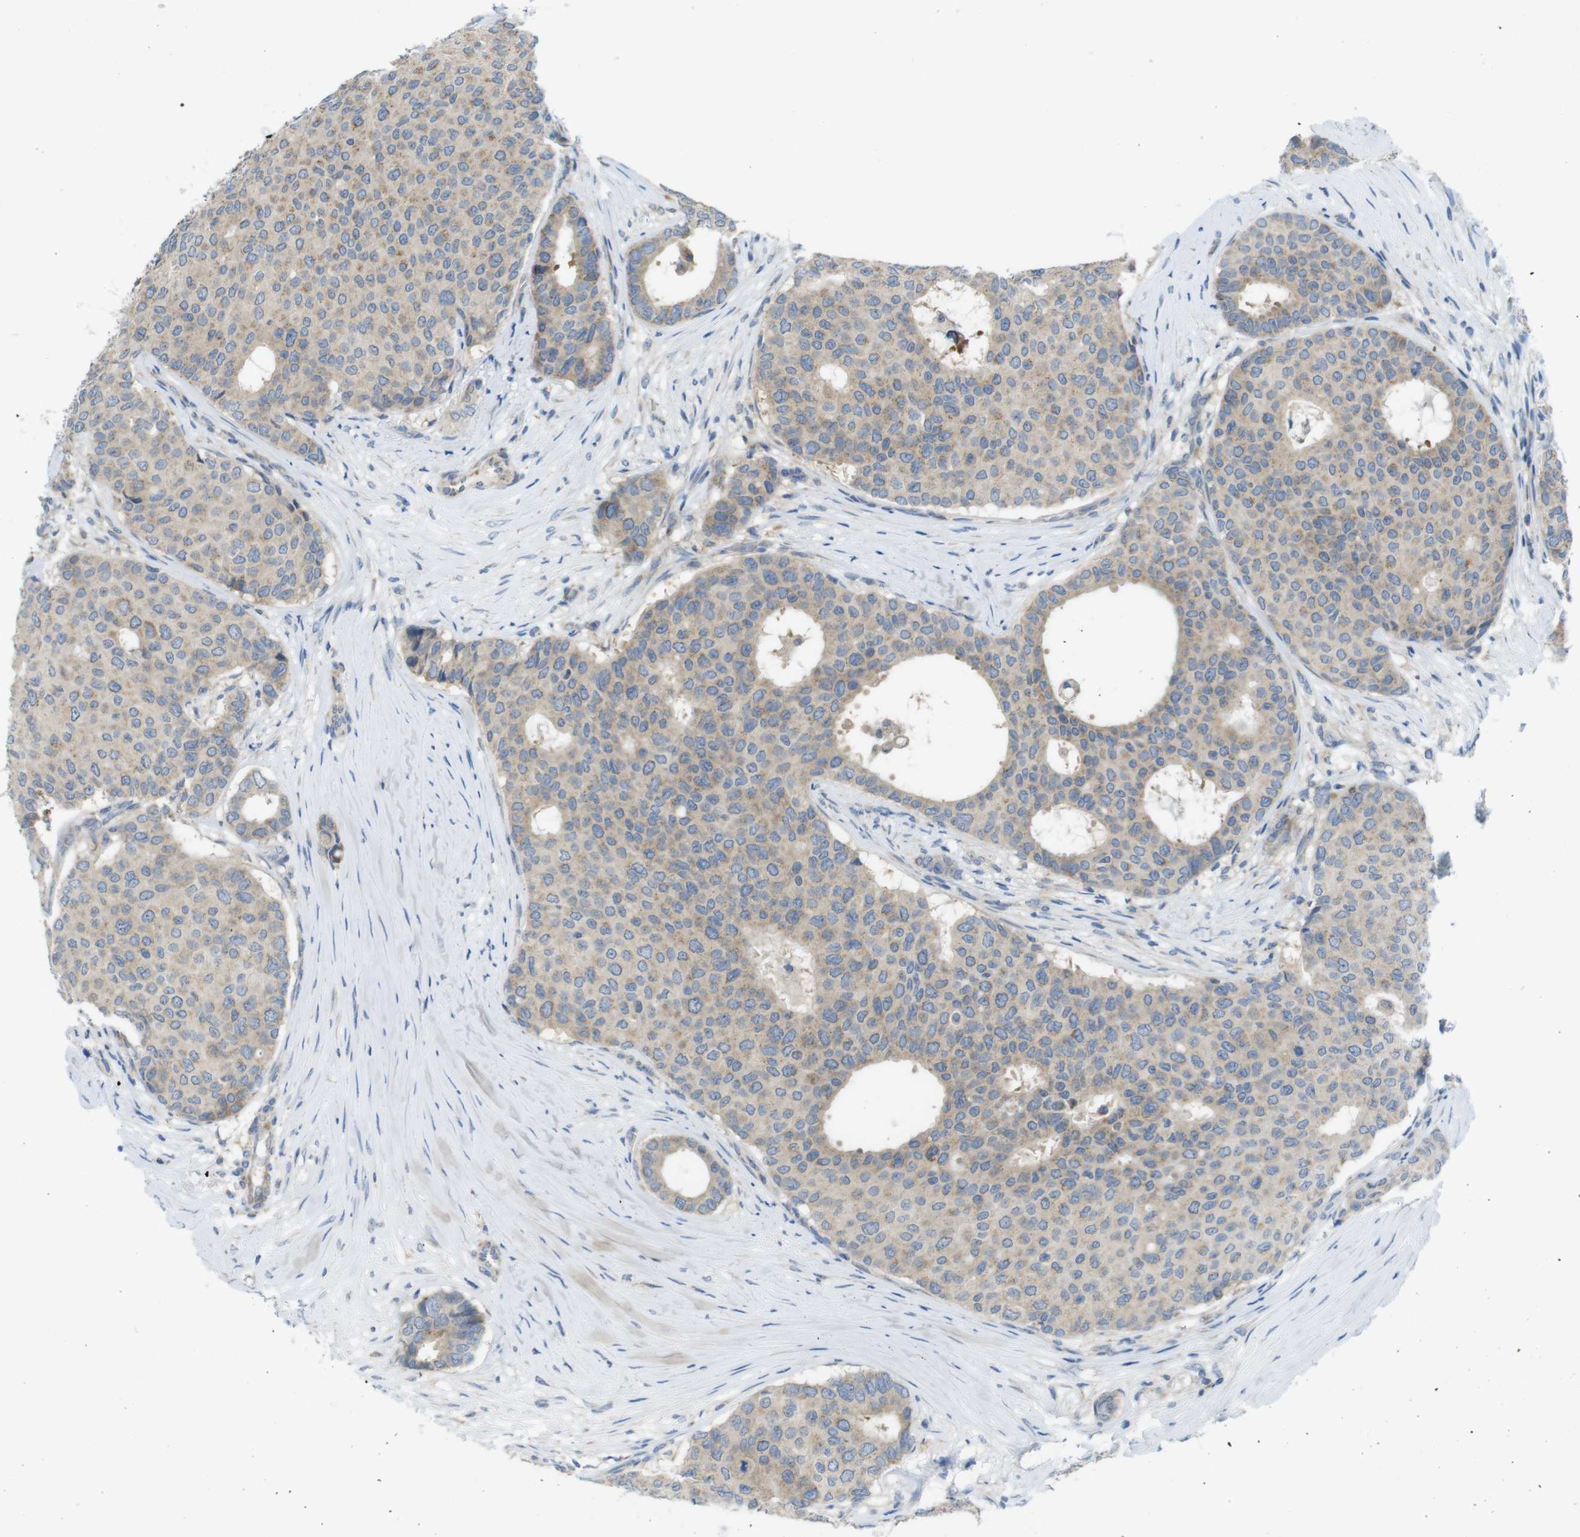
{"staining": {"intensity": "weak", "quantity": ">75%", "location": "cytoplasmic/membranous"}, "tissue": "breast cancer", "cell_type": "Tumor cells", "image_type": "cancer", "snomed": [{"axis": "morphology", "description": "Duct carcinoma"}, {"axis": "topography", "description": "Breast"}], "caption": "Approximately >75% of tumor cells in human invasive ductal carcinoma (breast) reveal weak cytoplasmic/membranous protein staining as visualized by brown immunohistochemical staining.", "gene": "MARCHF1", "patient": {"sex": "female", "age": 75}}